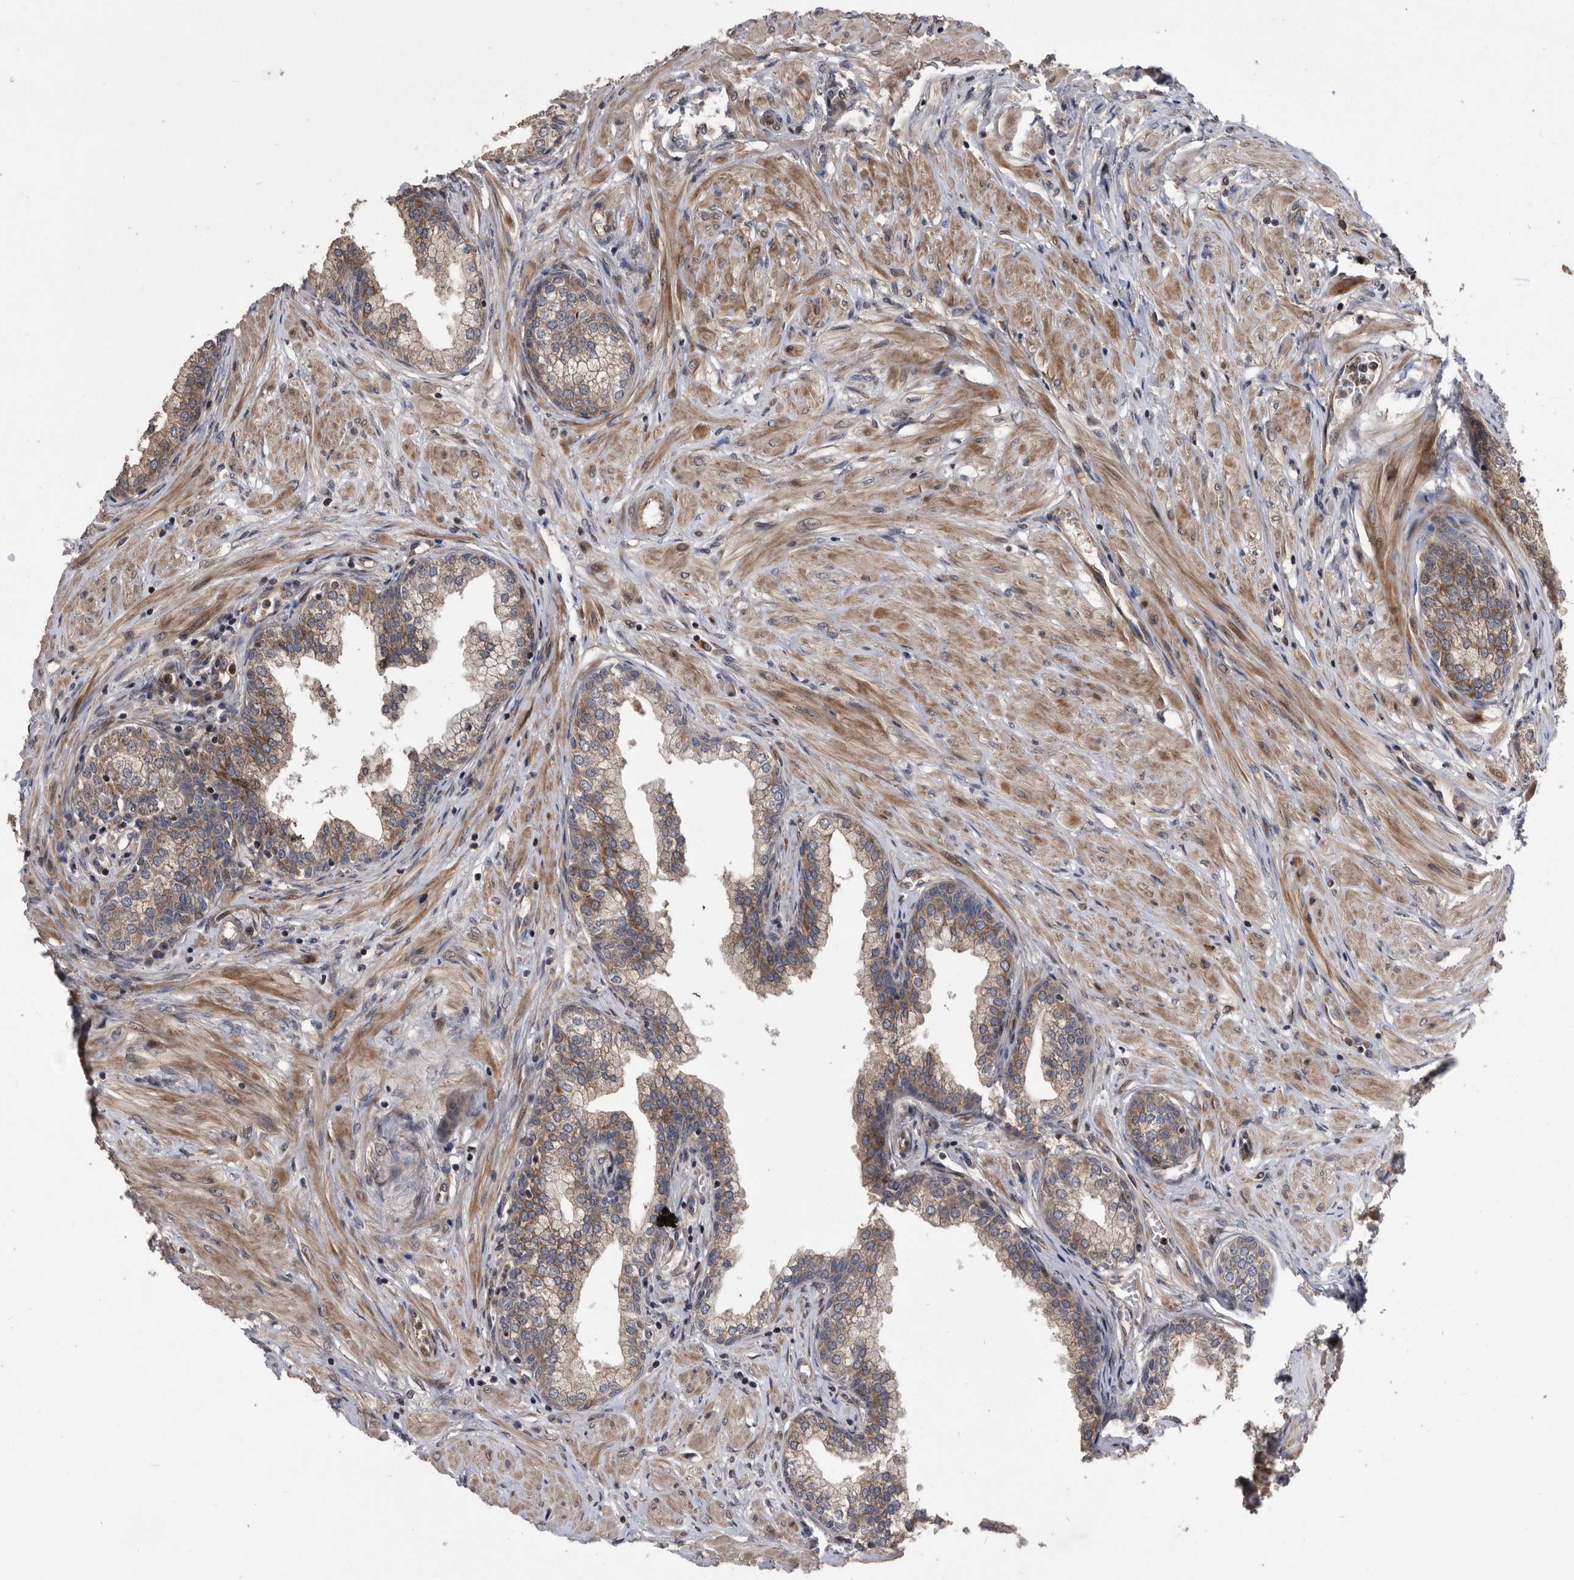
{"staining": {"intensity": "moderate", "quantity": ">75%", "location": "cytoplasmic/membranous"}, "tissue": "prostate", "cell_type": "Glandular cells", "image_type": "normal", "snomed": [{"axis": "morphology", "description": "Normal tissue, NOS"}, {"axis": "morphology", "description": "Urothelial carcinoma, Low grade"}, {"axis": "topography", "description": "Urinary bladder"}, {"axis": "topography", "description": "Prostate"}], "caption": "The image demonstrates a brown stain indicating the presence of a protein in the cytoplasmic/membranous of glandular cells in prostate.", "gene": "SERINC2", "patient": {"sex": "male", "age": 60}}